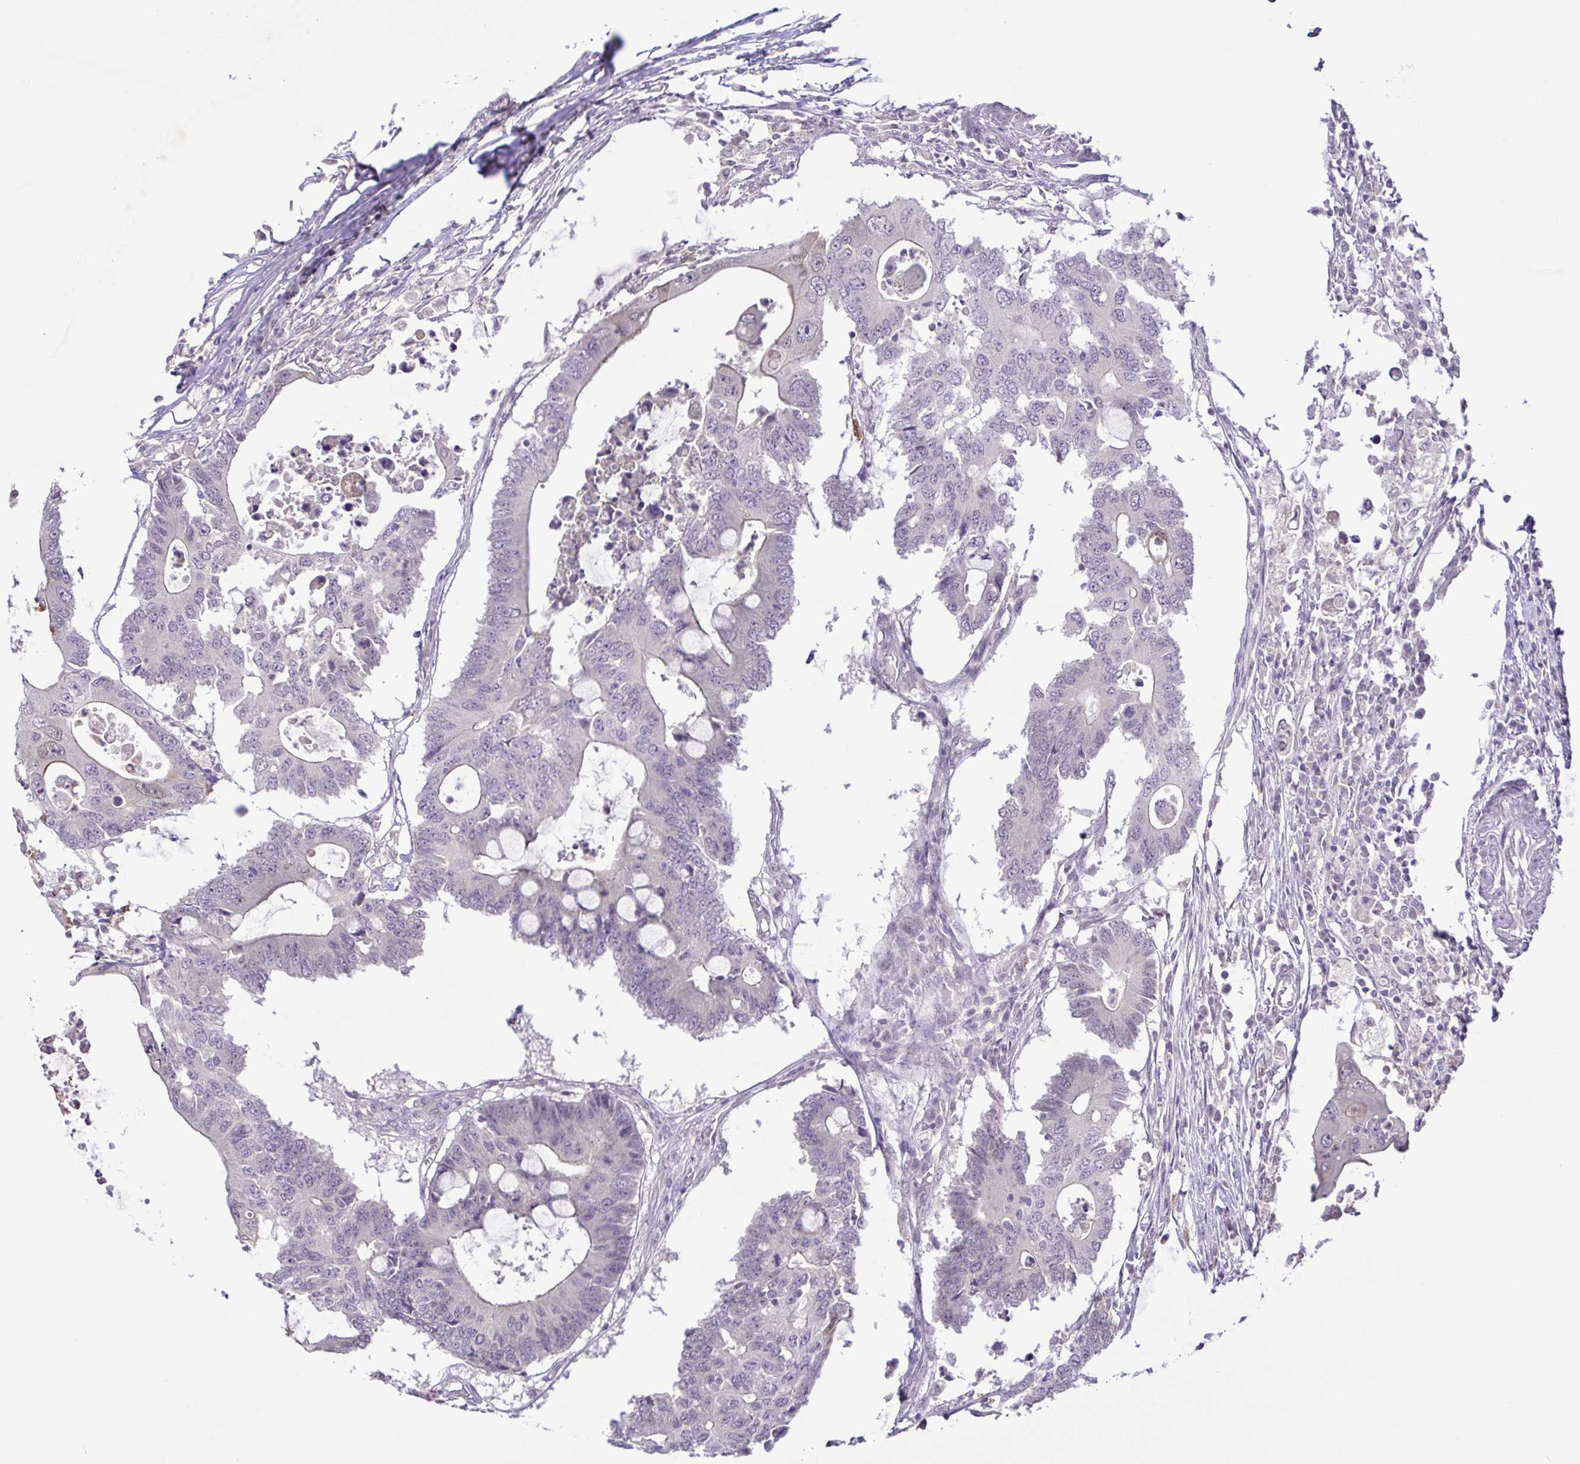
{"staining": {"intensity": "negative", "quantity": "none", "location": "none"}, "tissue": "colorectal cancer", "cell_type": "Tumor cells", "image_type": "cancer", "snomed": [{"axis": "morphology", "description": "Adenocarcinoma, NOS"}, {"axis": "topography", "description": "Colon"}], "caption": "IHC micrograph of adenocarcinoma (colorectal) stained for a protein (brown), which displays no expression in tumor cells. The staining was performed using DAB to visualize the protein expression in brown, while the nuclei were stained in blue with hematoxylin (Magnification: 20x).", "gene": "IL1RN", "patient": {"sex": "male", "age": 71}}